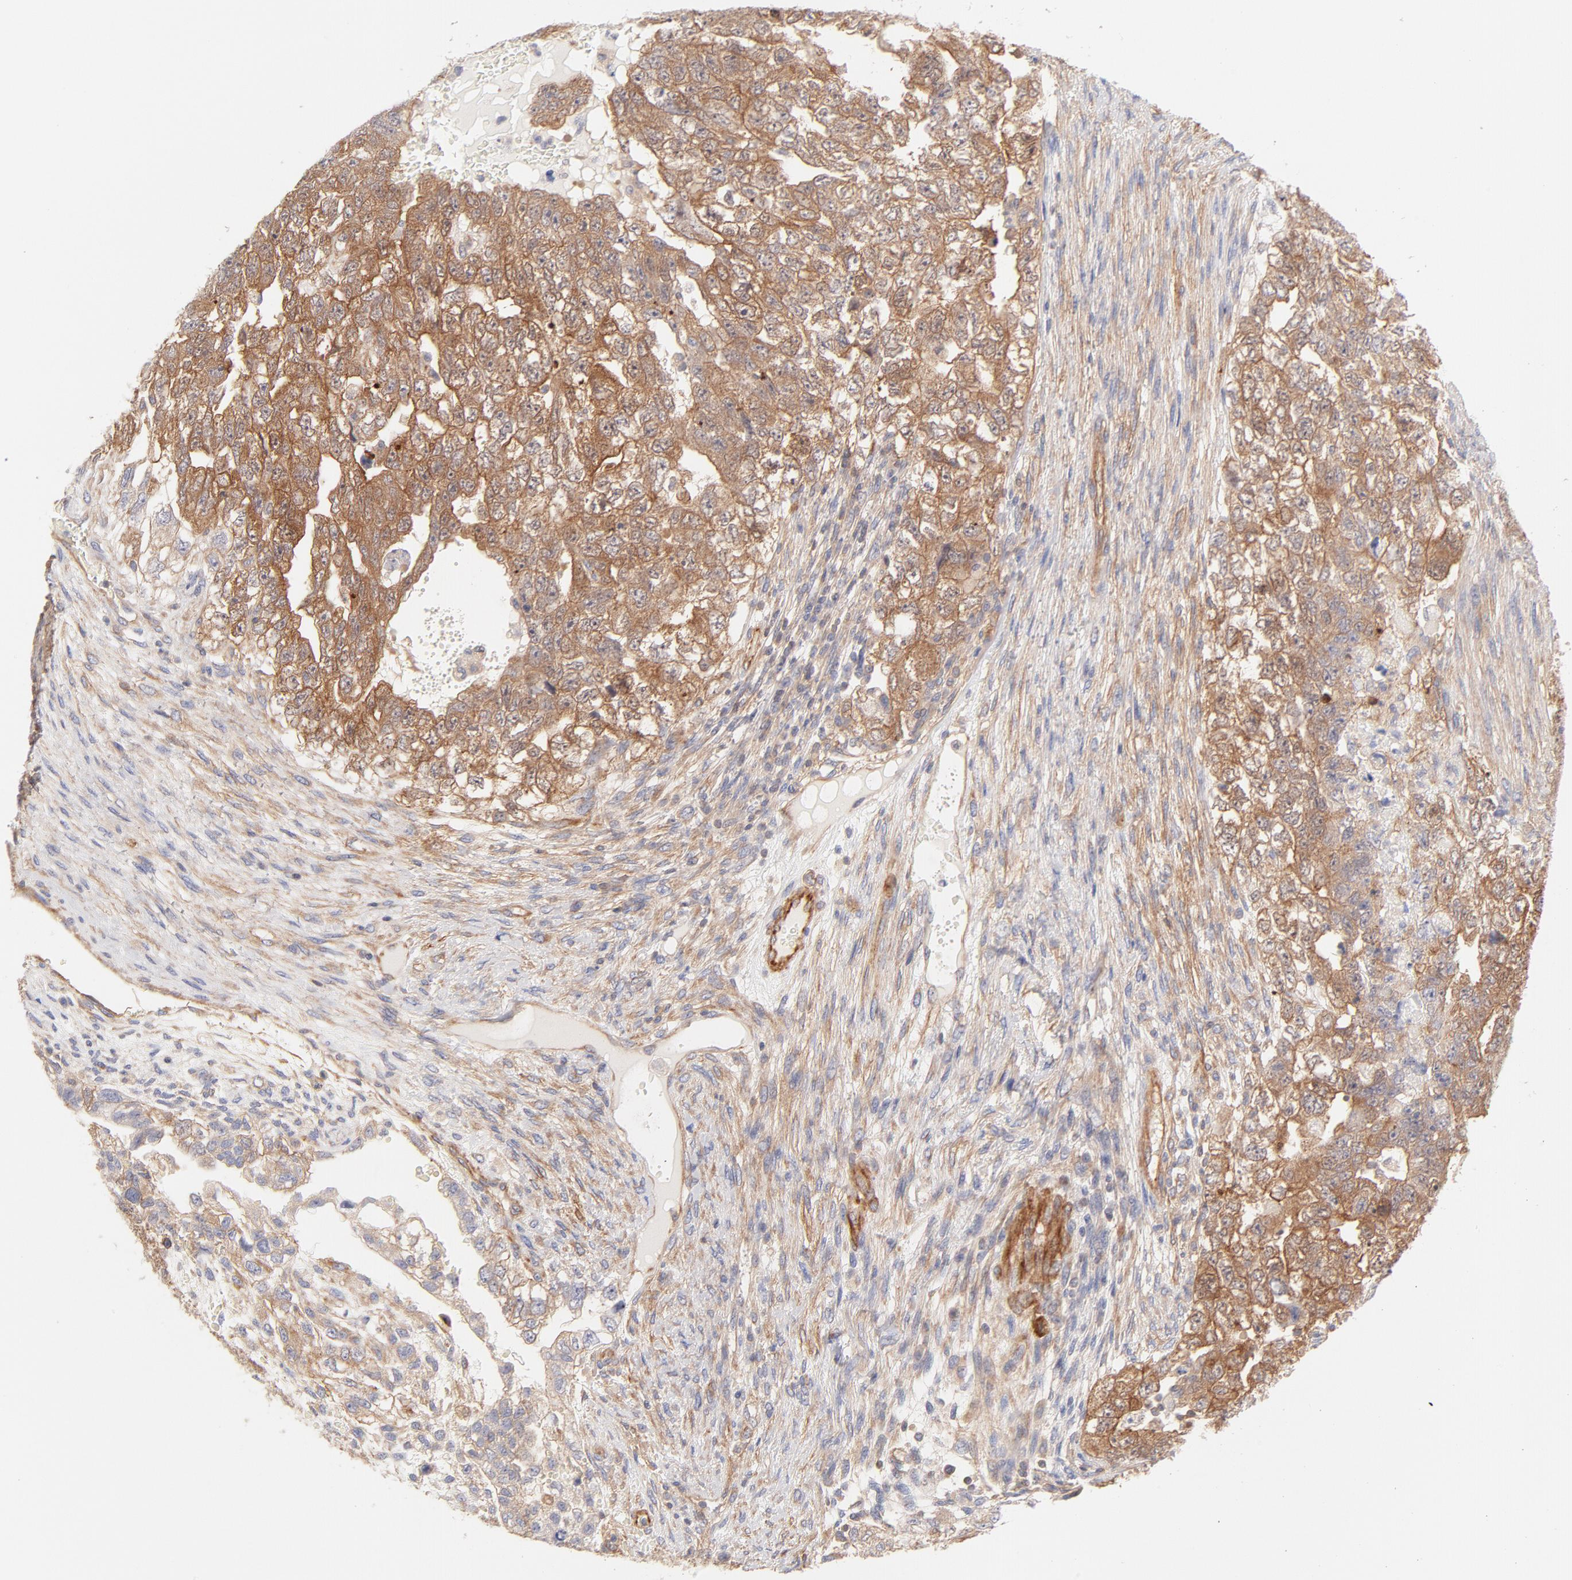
{"staining": {"intensity": "strong", "quantity": ">75%", "location": "cytoplasmic/membranous"}, "tissue": "testis cancer", "cell_type": "Tumor cells", "image_type": "cancer", "snomed": [{"axis": "morphology", "description": "Carcinoma, Embryonal, NOS"}, {"axis": "topography", "description": "Testis"}], "caption": "A photomicrograph showing strong cytoplasmic/membranous positivity in approximately >75% of tumor cells in embryonal carcinoma (testis), as visualized by brown immunohistochemical staining.", "gene": "LDLRAP1", "patient": {"sex": "male", "age": 36}}